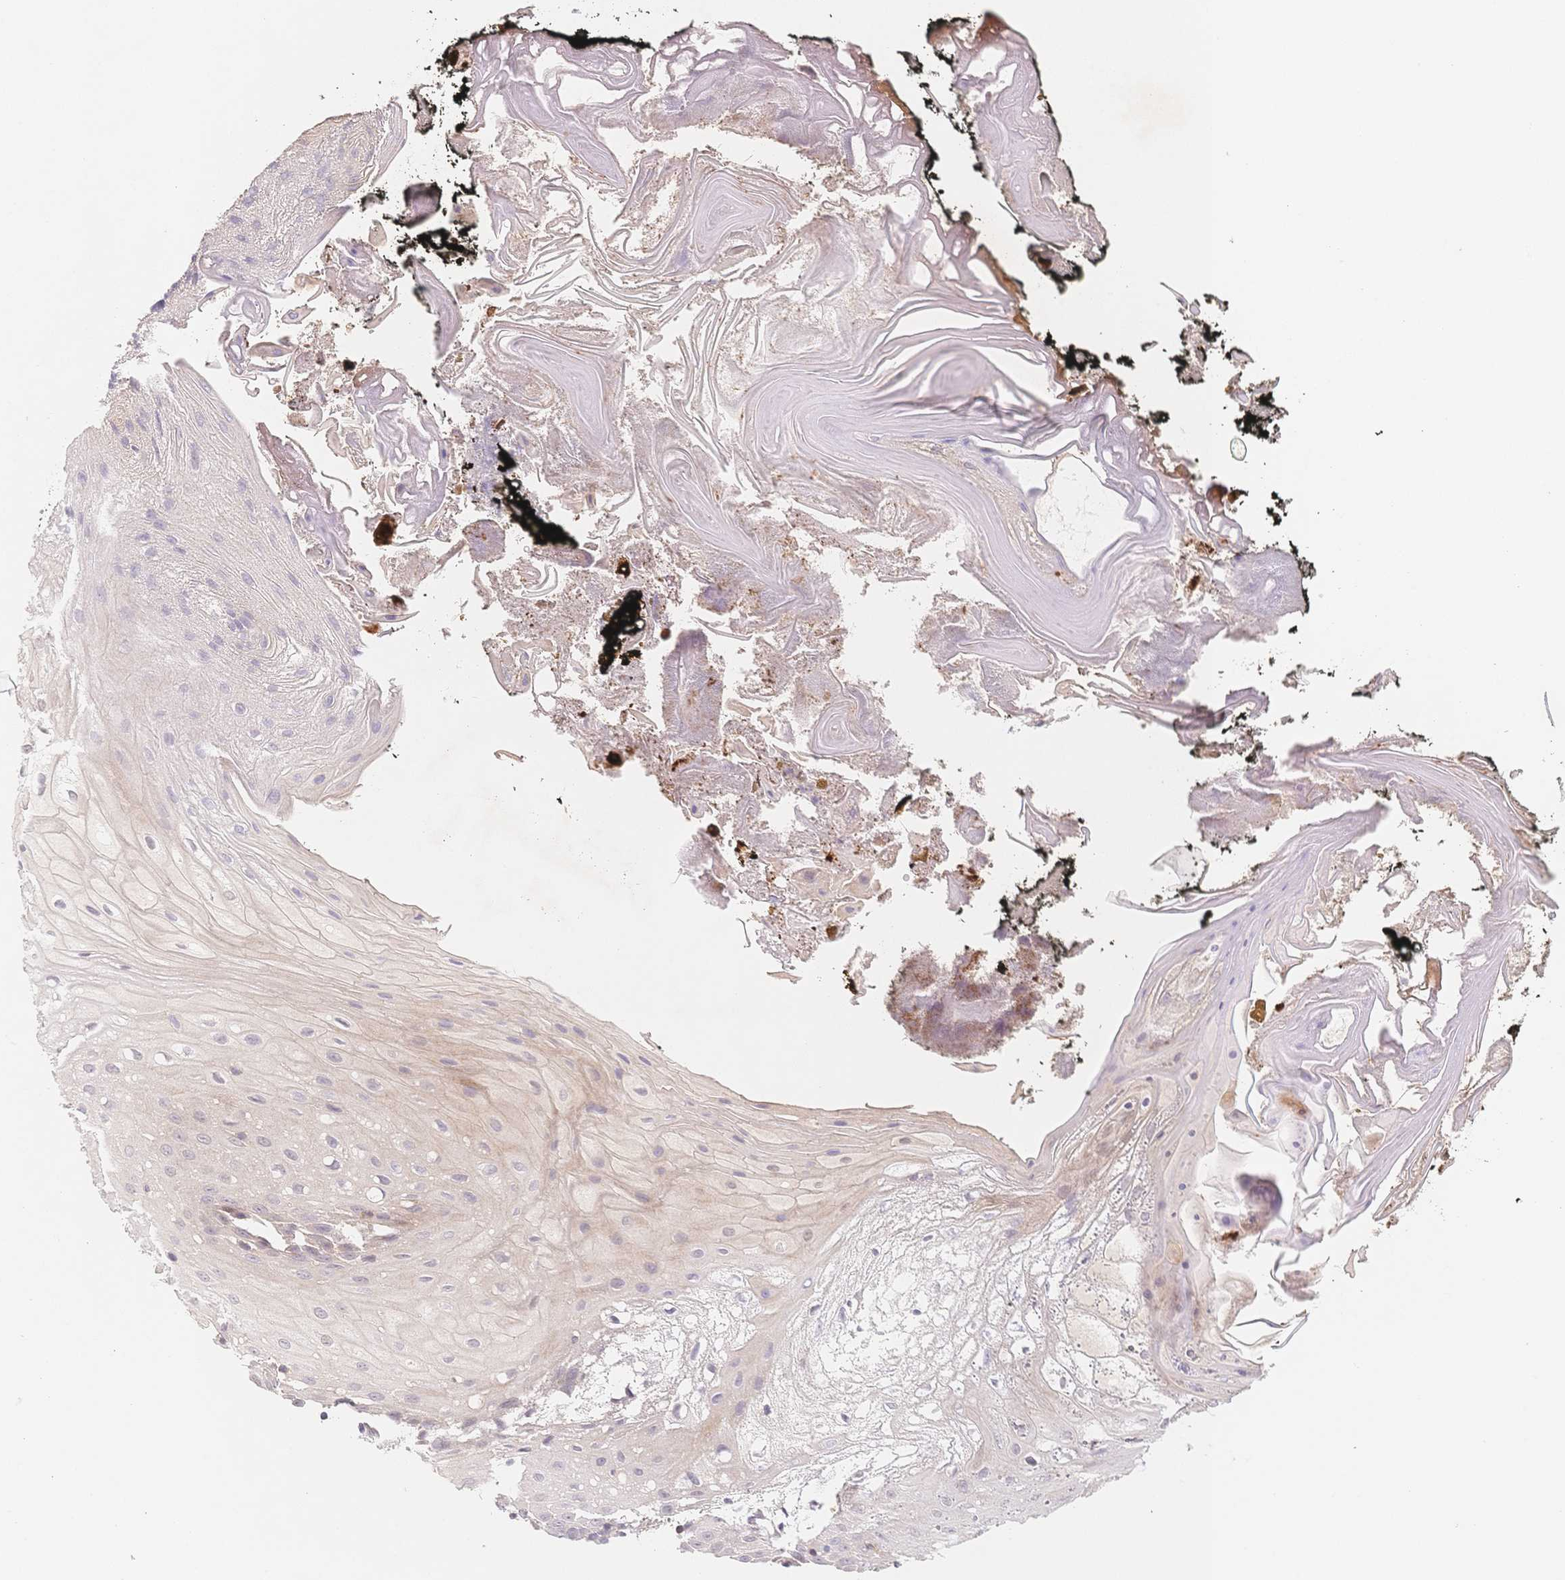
{"staining": {"intensity": "weak", "quantity": "<25%", "location": "cytoplasmic/membranous"}, "tissue": "oral mucosa", "cell_type": "Squamous epithelial cells", "image_type": "normal", "snomed": [{"axis": "morphology", "description": "Normal tissue, NOS"}, {"axis": "morphology", "description": "Squamous cell carcinoma, NOS"}, {"axis": "topography", "description": "Oral tissue"}, {"axis": "topography", "description": "Head-Neck"}], "caption": "Oral mucosa stained for a protein using immunohistochemistry (IHC) demonstrates no expression squamous epithelial cells.", "gene": "C12orf75", "patient": {"sex": "male", "age": 69}}